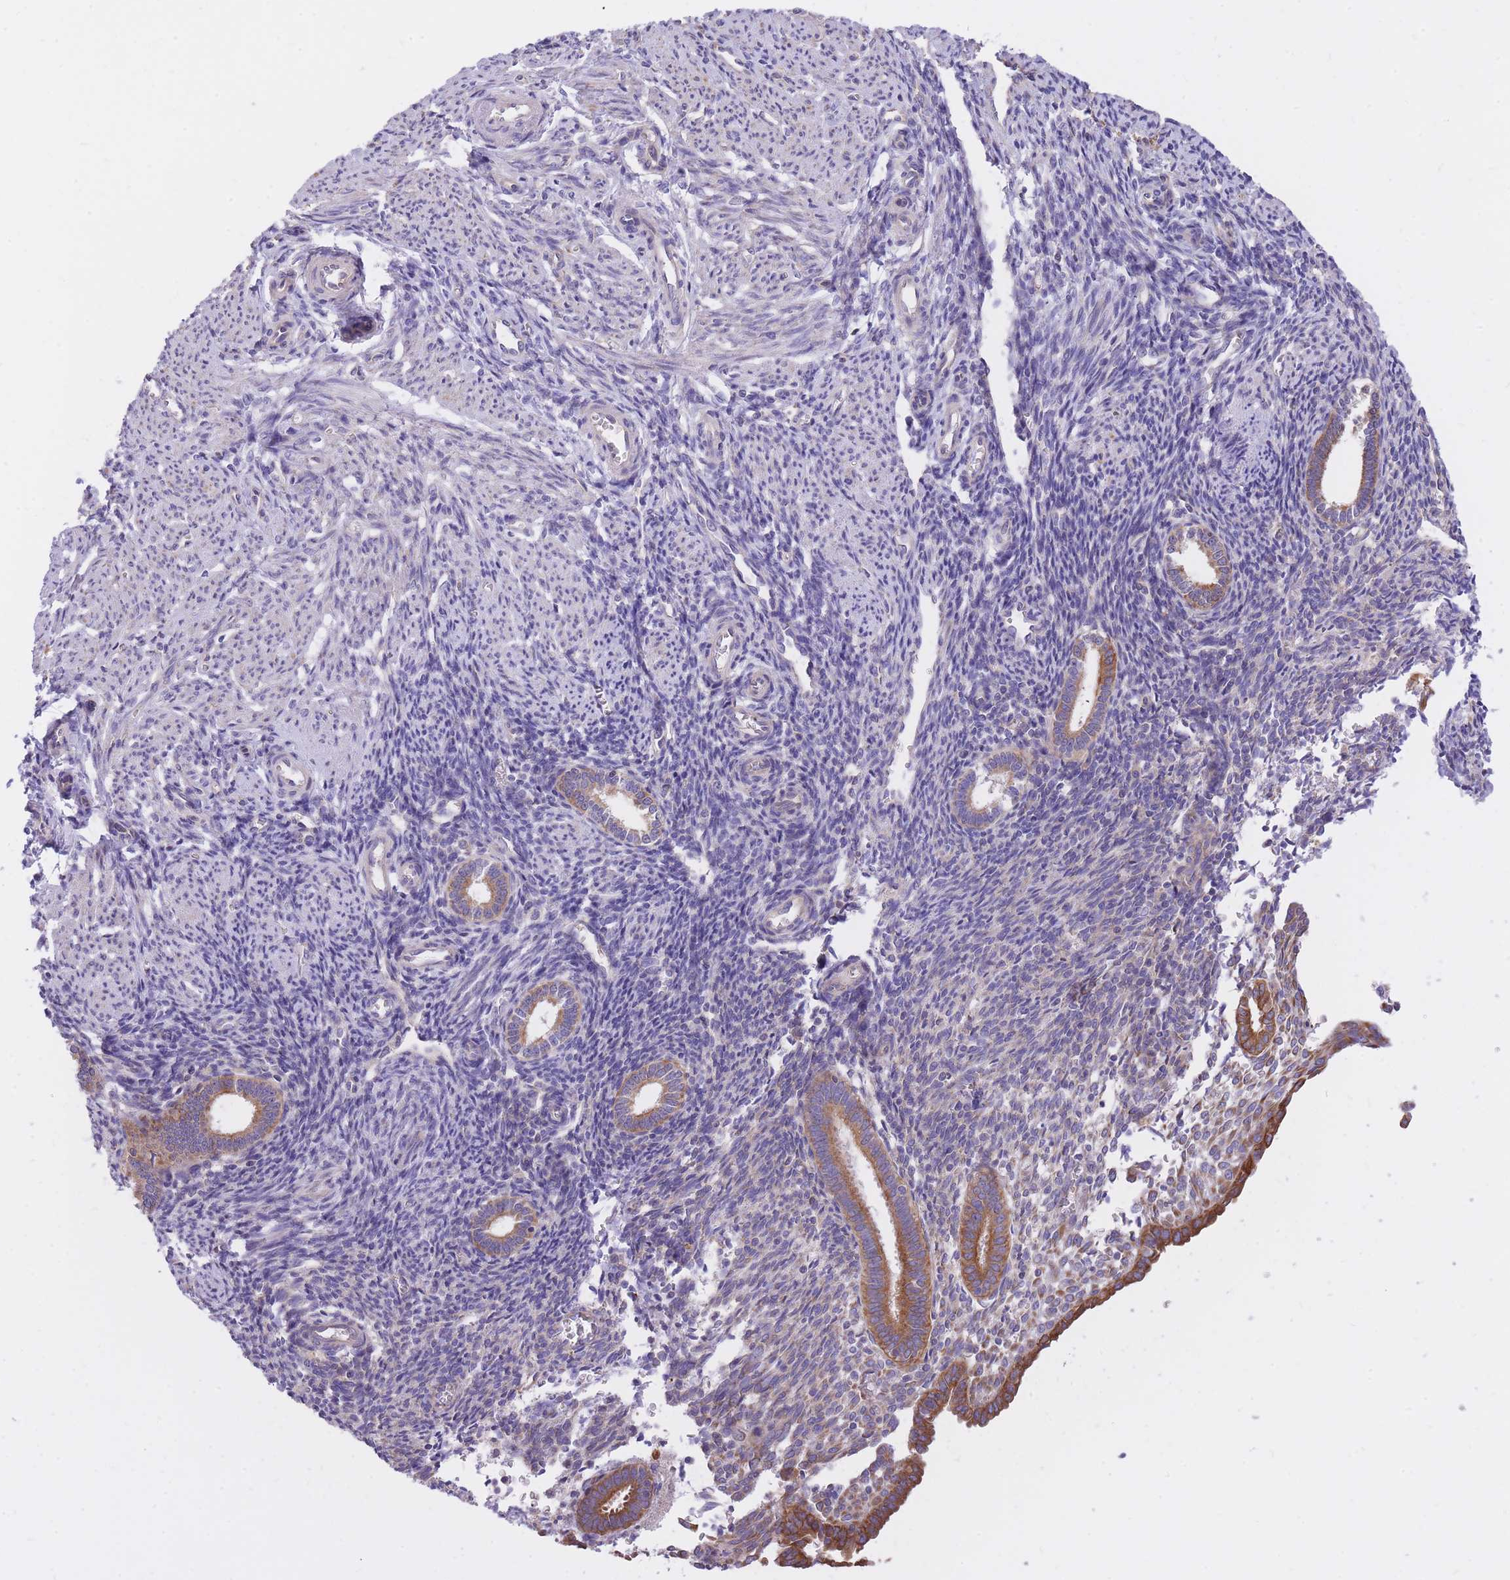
{"staining": {"intensity": "negative", "quantity": "none", "location": "none"}, "tissue": "endometrium", "cell_type": "Cells in endometrial stroma", "image_type": "normal", "snomed": [{"axis": "morphology", "description": "Normal tissue, NOS"}, {"axis": "topography", "description": "Endometrium"}], "caption": "Cells in endometrial stroma are negative for protein expression in unremarkable human endometrium. (DAB (3,3'-diaminobenzidine) immunohistochemistry with hematoxylin counter stain).", "gene": "GBP7", "patient": {"sex": "female", "age": 32}}